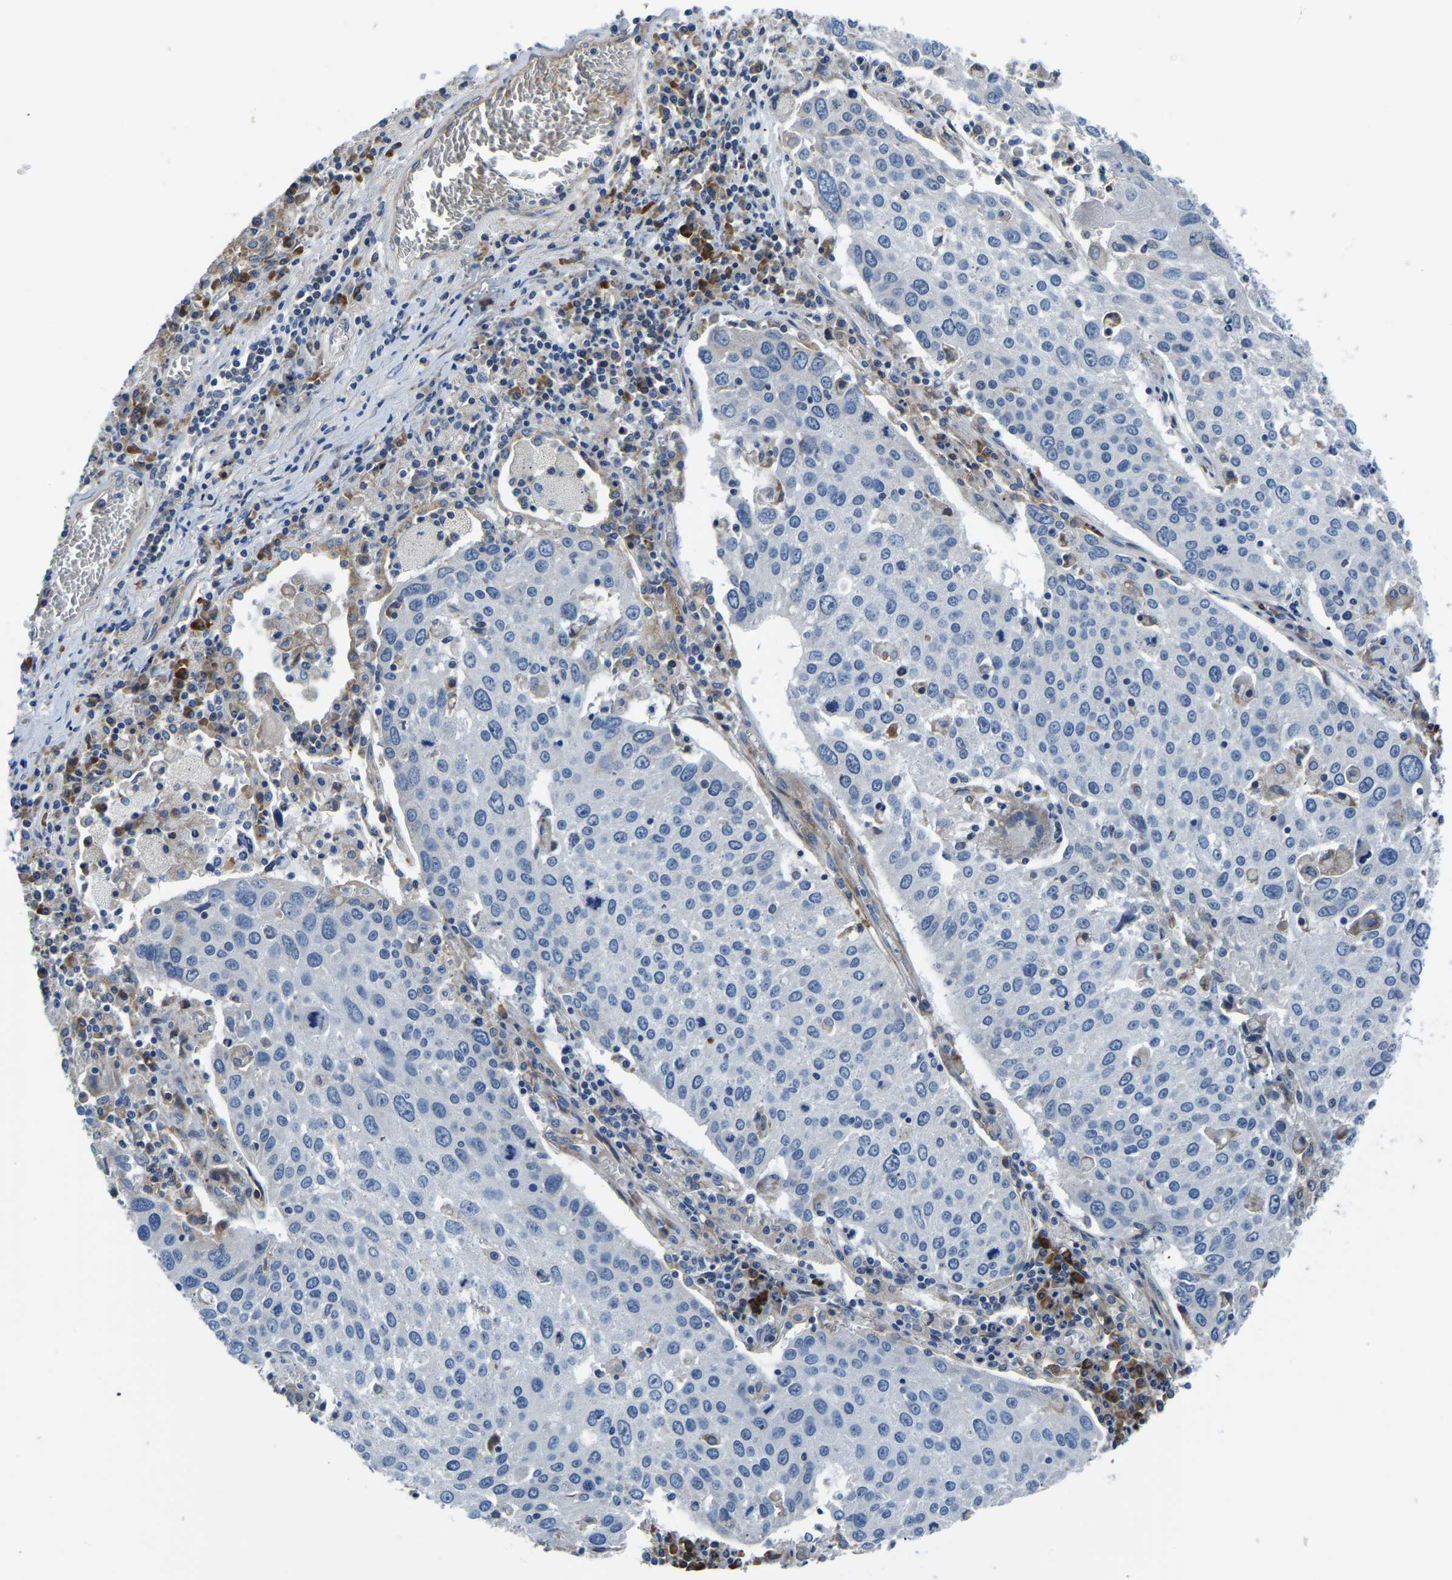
{"staining": {"intensity": "negative", "quantity": "none", "location": "none"}, "tissue": "lung cancer", "cell_type": "Tumor cells", "image_type": "cancer", "snomed": [{"axis": "morphology", "description": "Squamous cell carcinoma, NOS"}, {"axis": "topography", "description": "Lung"}], "caption": "Immunohistochemical staining of lung cancer demonstrates no significant staining in tumor cells.", "gene": "LIAS", "patient": {"sex": "male", "age": 65}}